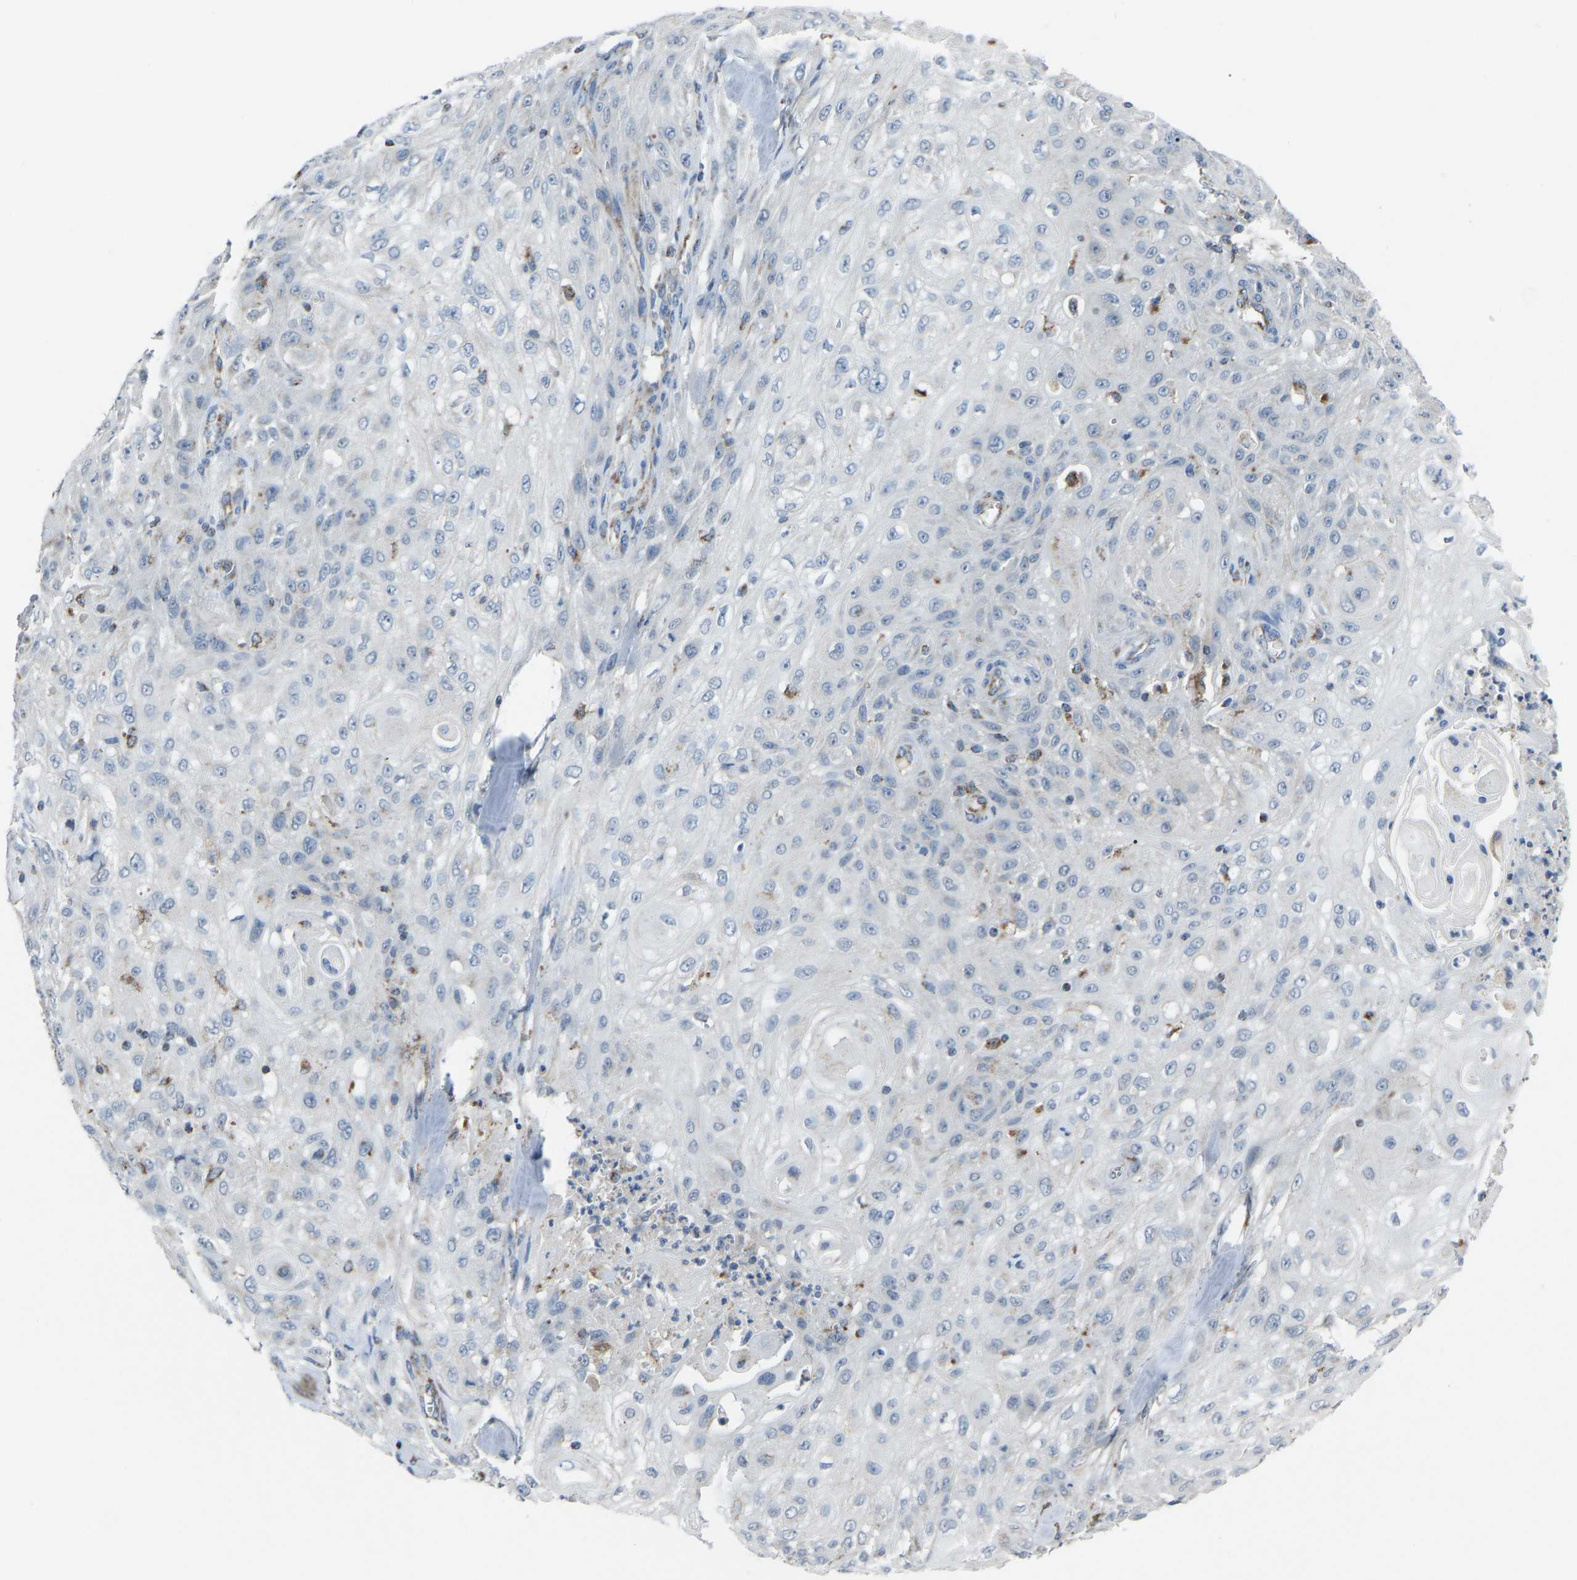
{"staining": {"intensity": "negative", "quantity": "none", "location": "none"}, "tissue": "skin cancer", "cell_type": "Tumor cells", "image_type": "cancer", "snomed": [{"axis": "morphology", "description": "Squamous cell carcinoma, NOS"}, {"axis": "topography", "description": "Skin"}], "caption": "The histopathology image shows no significant staining in tumor cells of skin squamous cell carcinoma.", "gene": "CANT1", "patient": {"sex": "male", "age": 75}}